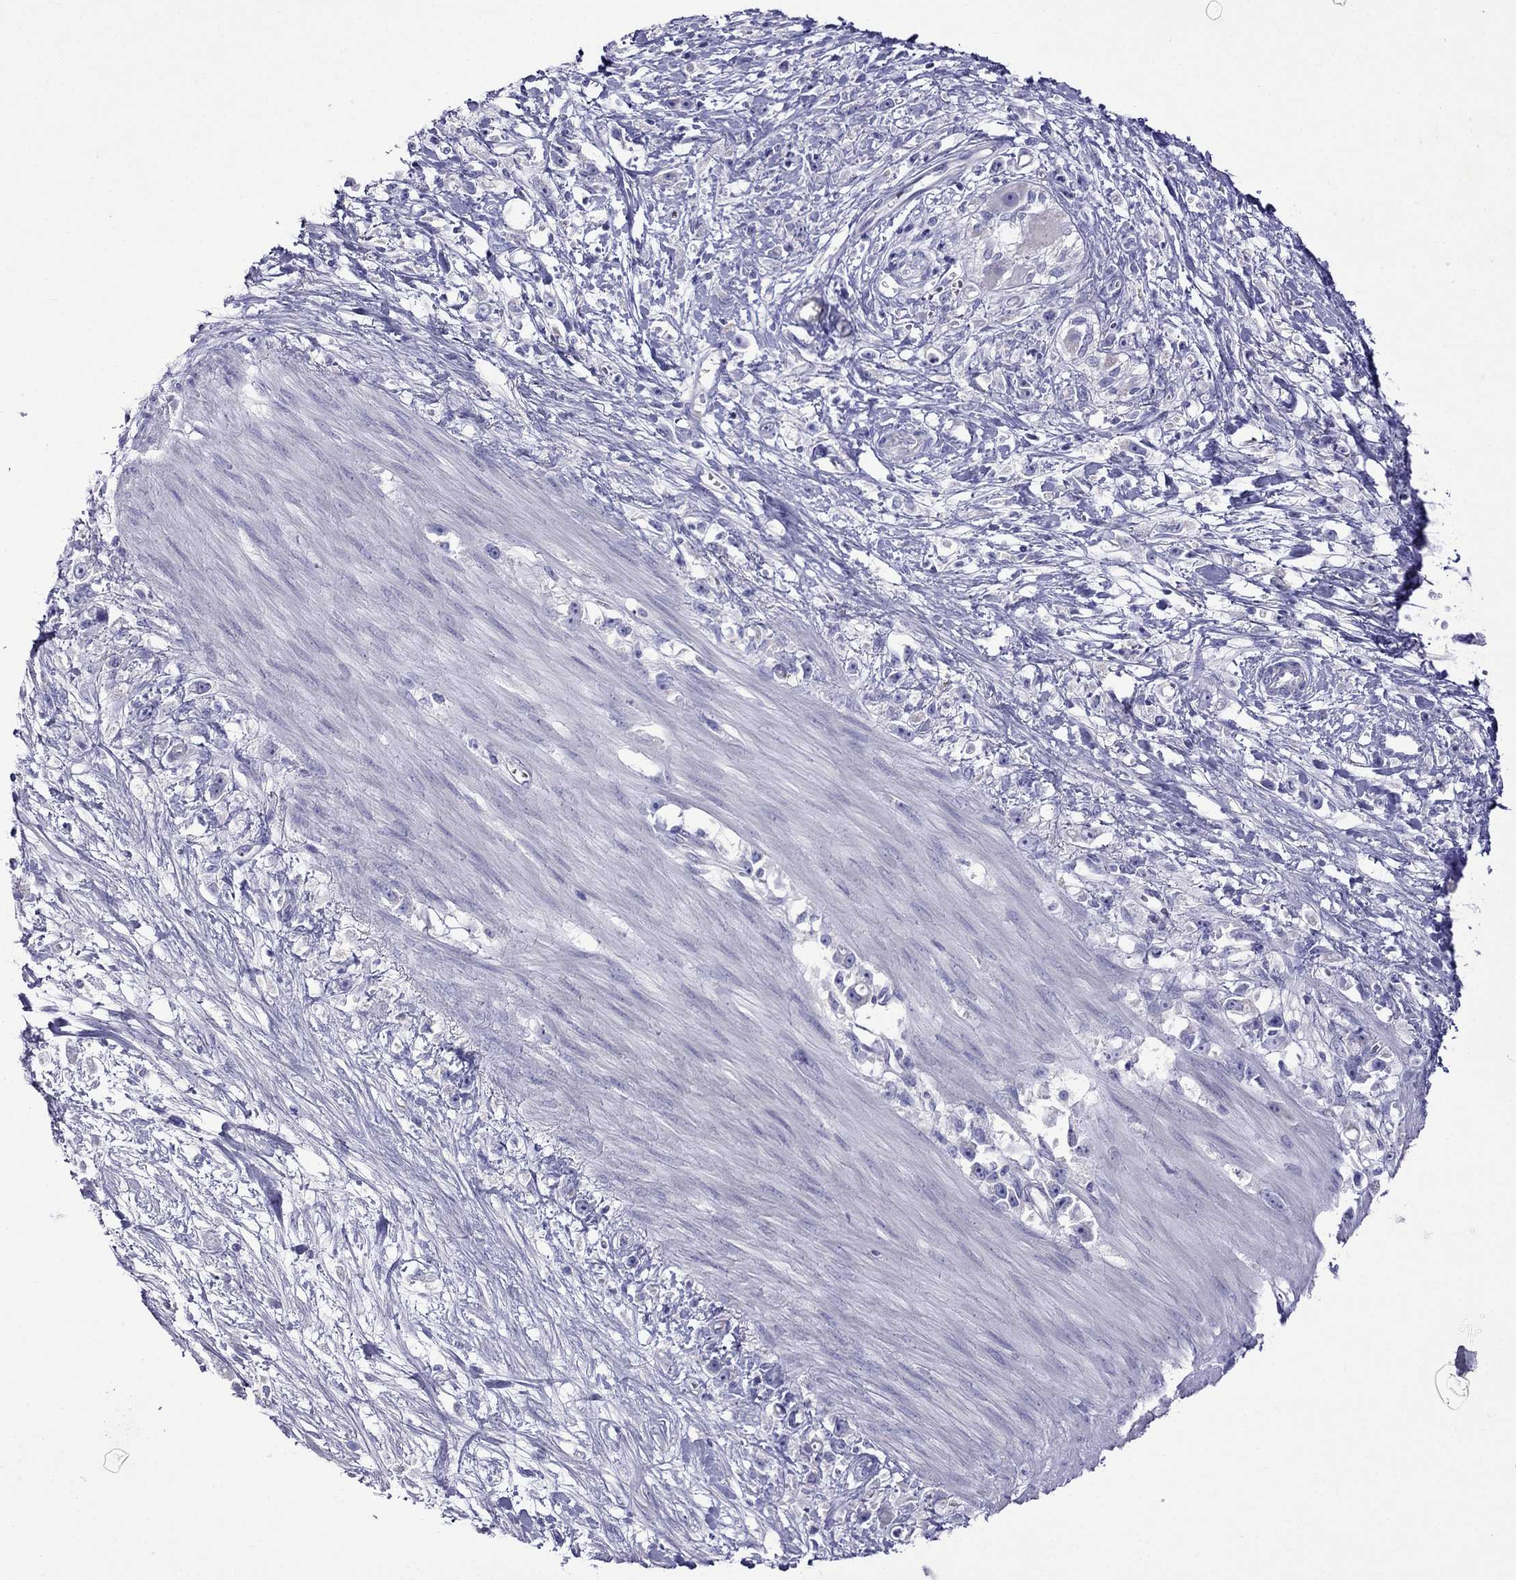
{"staining": {"intensity": "negative", "quantity": "none", "location": "none"}, "tissue": "stomach cancer", "cell_type": "Tumor cells", "image_type": "cancer", "snomed": [{"axis": "morphology", "description": "Adenocarcinoma, NOS"}, {"axis": "topography", "description": "Stomach"}], "caption": "DAB (3,3'-diaminobenzidine) immunohistochemical staining of stomach cancer (adenocarcinoma) displays no significant expression in tumor cells. The staining is performed using DAB brown chromogen with nuclei counter-stained in using hematoxylin.", "gene": "TDRD1", "patient": {"sex": "female", "age": 59}}